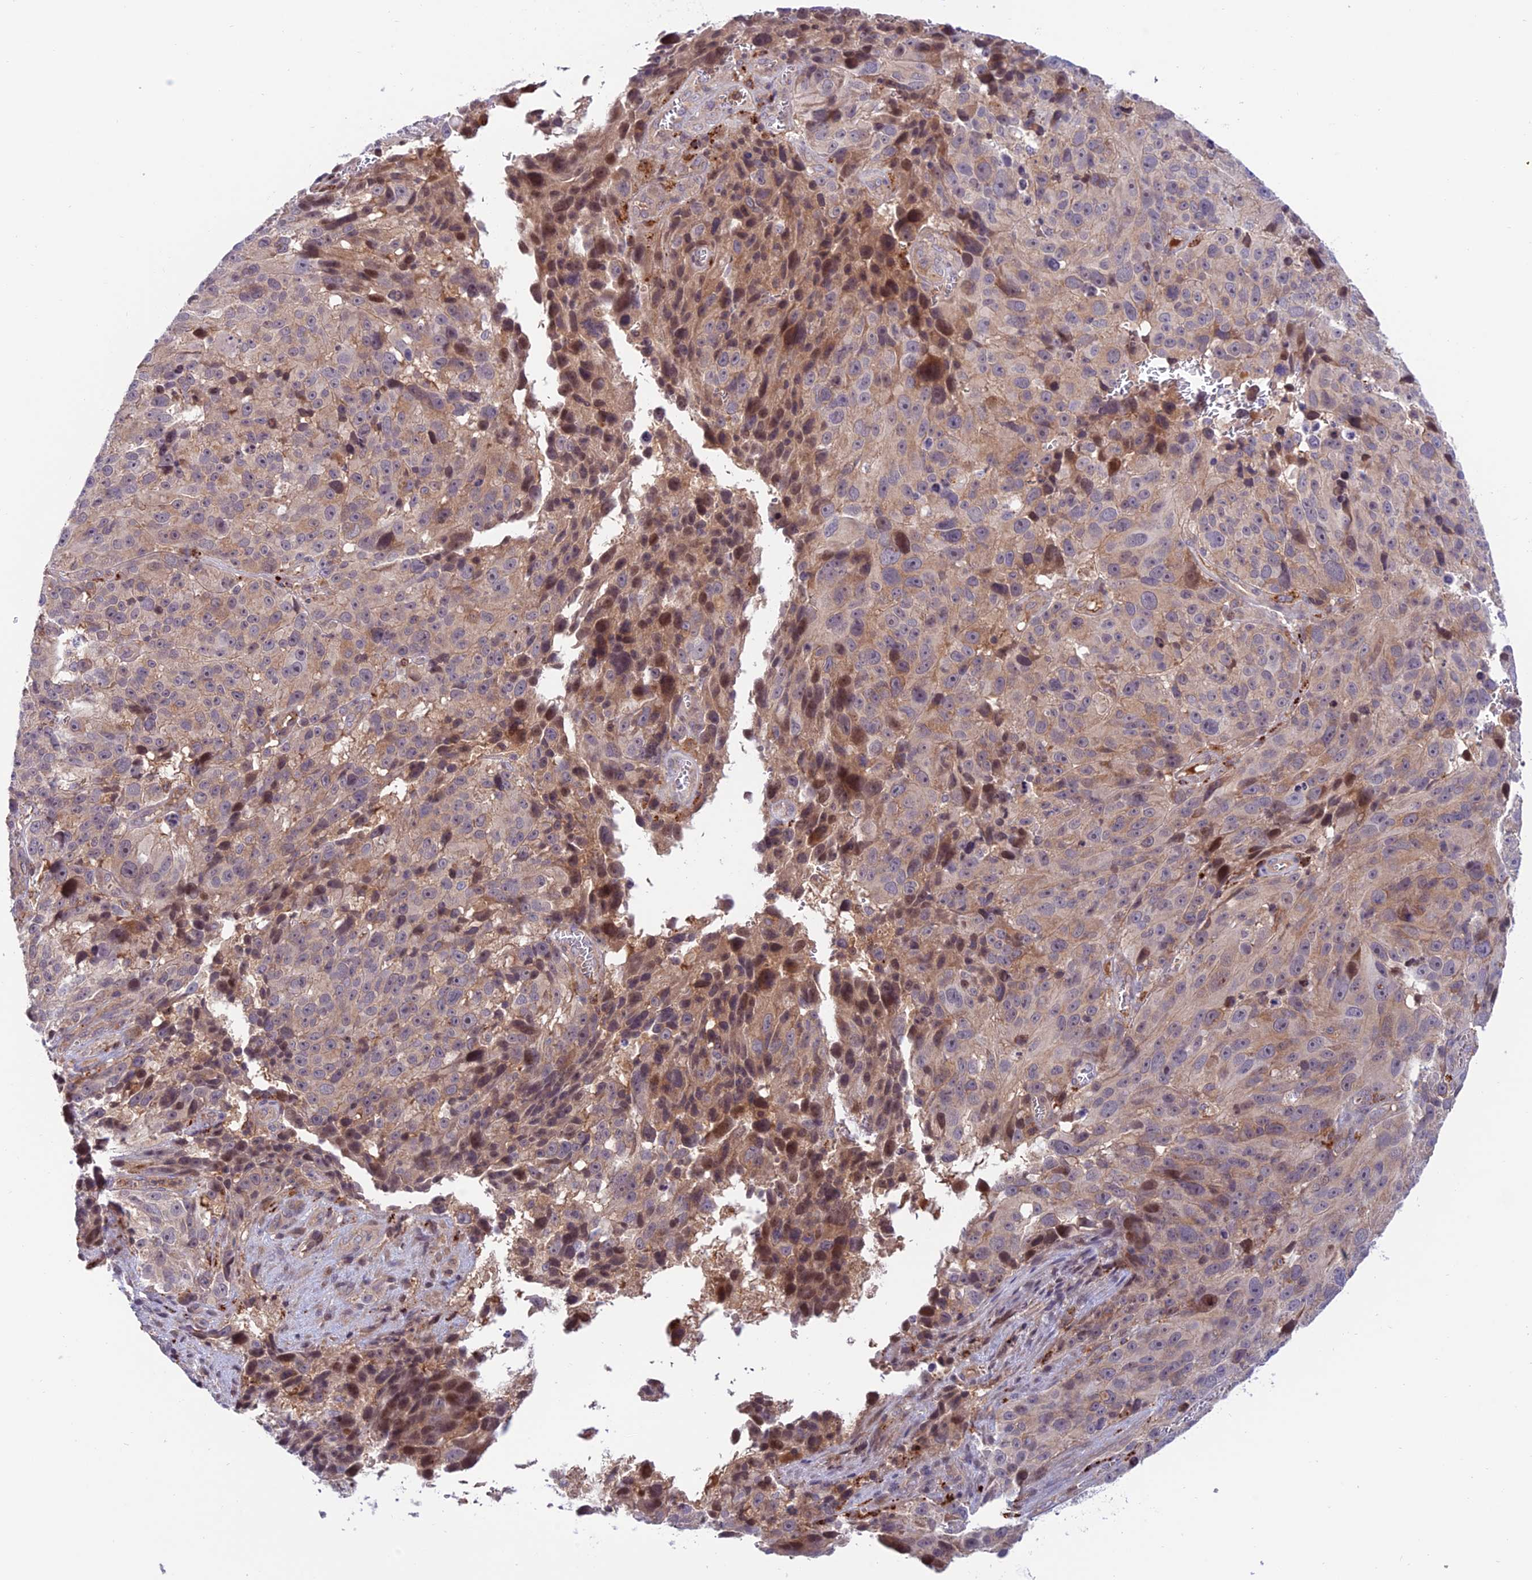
{"staining": {"intensity": "moderate", "quantity": "<25%", "location": "nuclear"}, "tissue": "melanoma", "cell_type": "Tumor cells", "image_type": "cancer", "snomed": [{"axis": "morphology", "description": "Malignant melanoma, NOS"}, {"axis": "topography", "description": "Skin"}], "caption": "This micrograph demonstrates IHC staining of human melanoma, with low moderate nuclear staining in approximately <25% of tumor cells.", "gene": "ARHGEF18", "patient": {"sex": "male", "age": 84}}